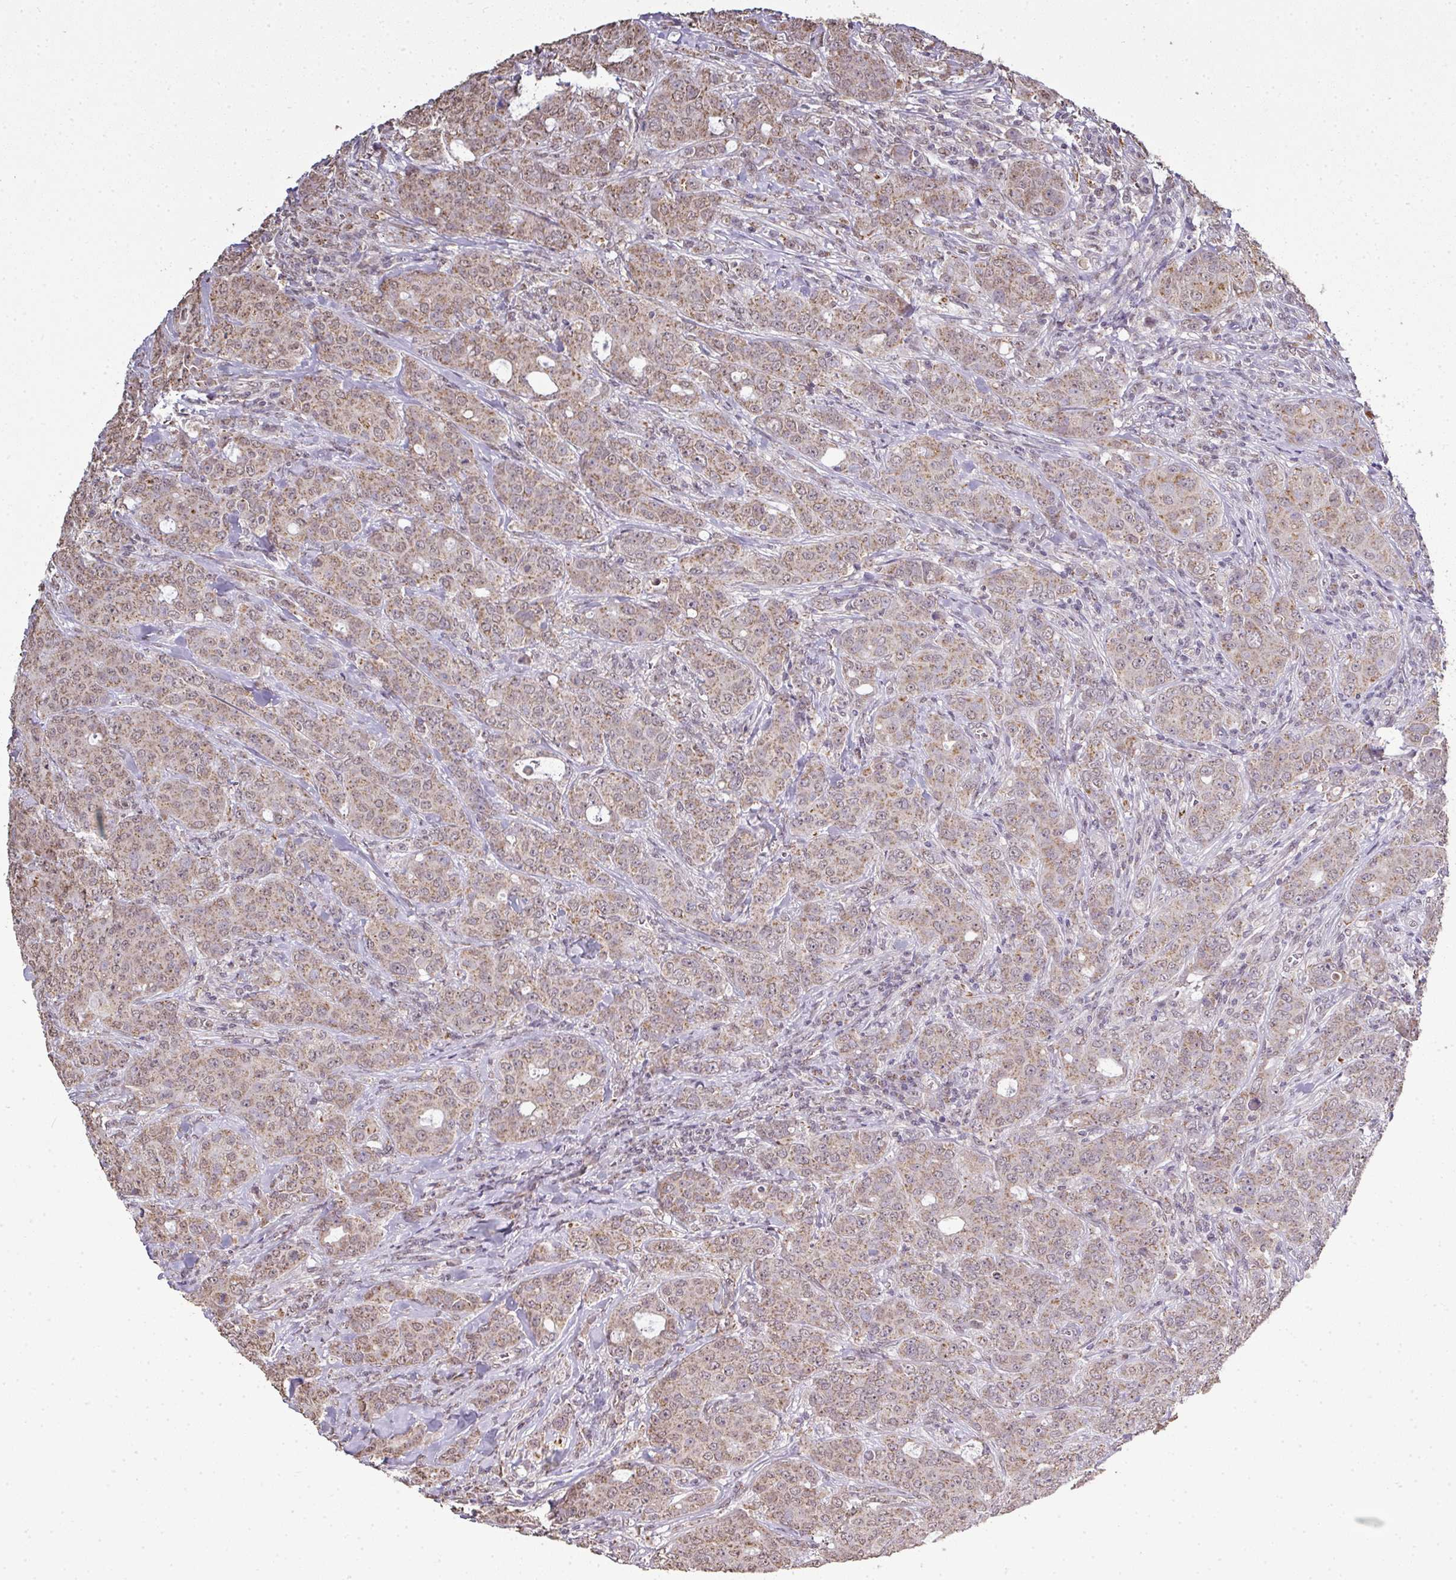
{"staining": {"intensity": "weak", "quantity": ">75%", "location": "cytoplasmic/membranous,nuclear"}, "tissue": "breast cancer", "cell_type": "Tumor cells", "image_type": "cancer", "snomed": [{"axis": "morphology", "description": "Duct carcinoma"}, {"axis": "topography", "description": "Breast"}], "caption": "Protein analysis of breast cancer (invasive ductal carcinoma) tissue exhibits weak cytoplasmic/membranous and nuclear expression in approximately >75% of tumor cells.", "gene": "JPH2", "patient": {"sex": "female", "age": 43}}